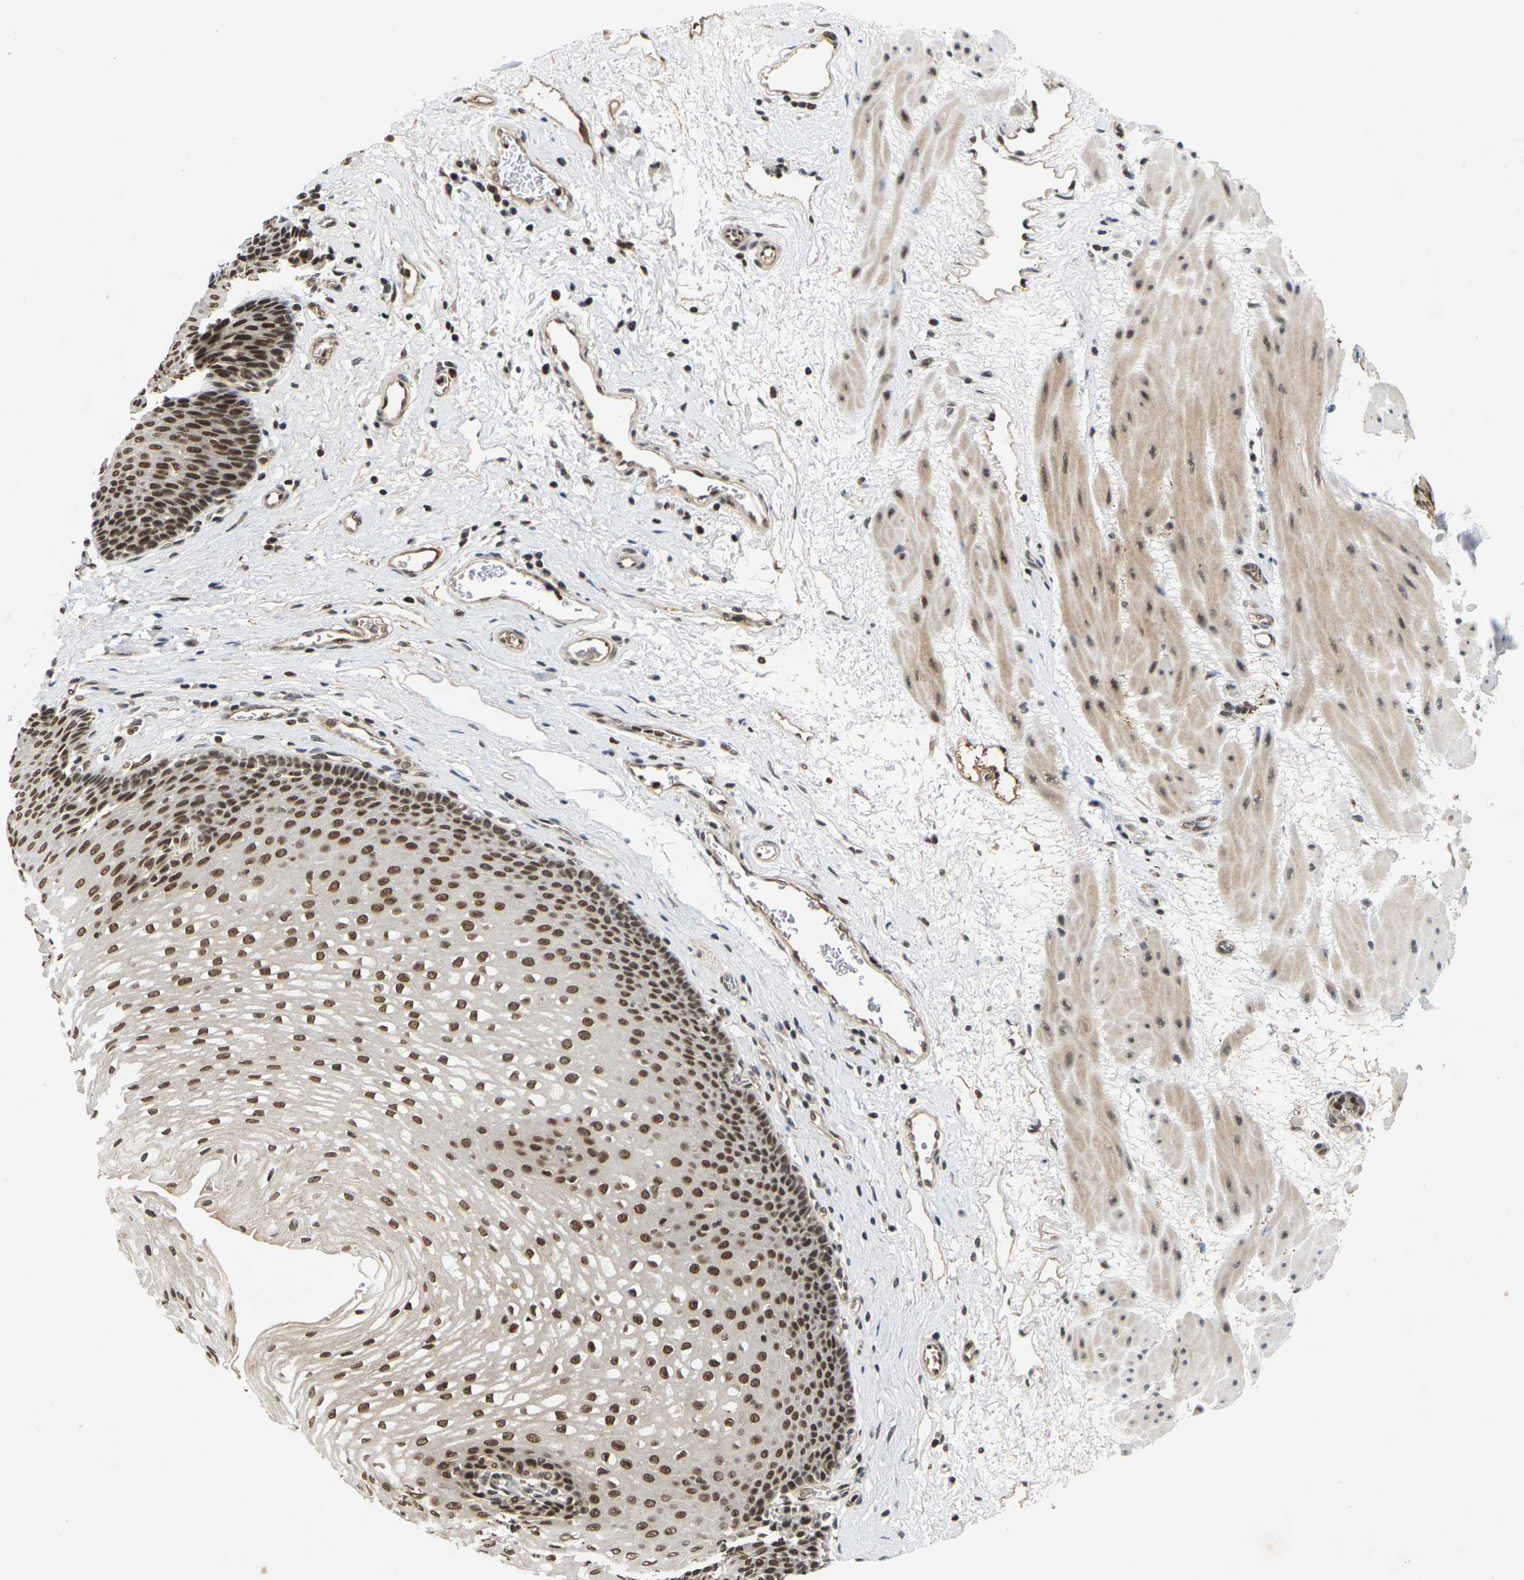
{"staining": {"intensity": "strong", "quantity": ">75%", "location": "nuclear"}, "tissue": "esophagus", "cell_type": "Squamous epithelial cells", "image_type": "normal", "snomed": [{"axis": "morphology", "description": "Normal tissue, NOS"}, {"axis": "topography", "description": "Esophagus"}], "caption": "This histopathology image shows unremarkable esophagus stained with immunohistochemistry (IHC) to label a protein in brown. The nuclear of squamous epithelial cells show strong positivity for the protein. Nuclei are counter-stained blue.", "gene": "NELFA", "patient": {"sex": "male", "age": 48}}